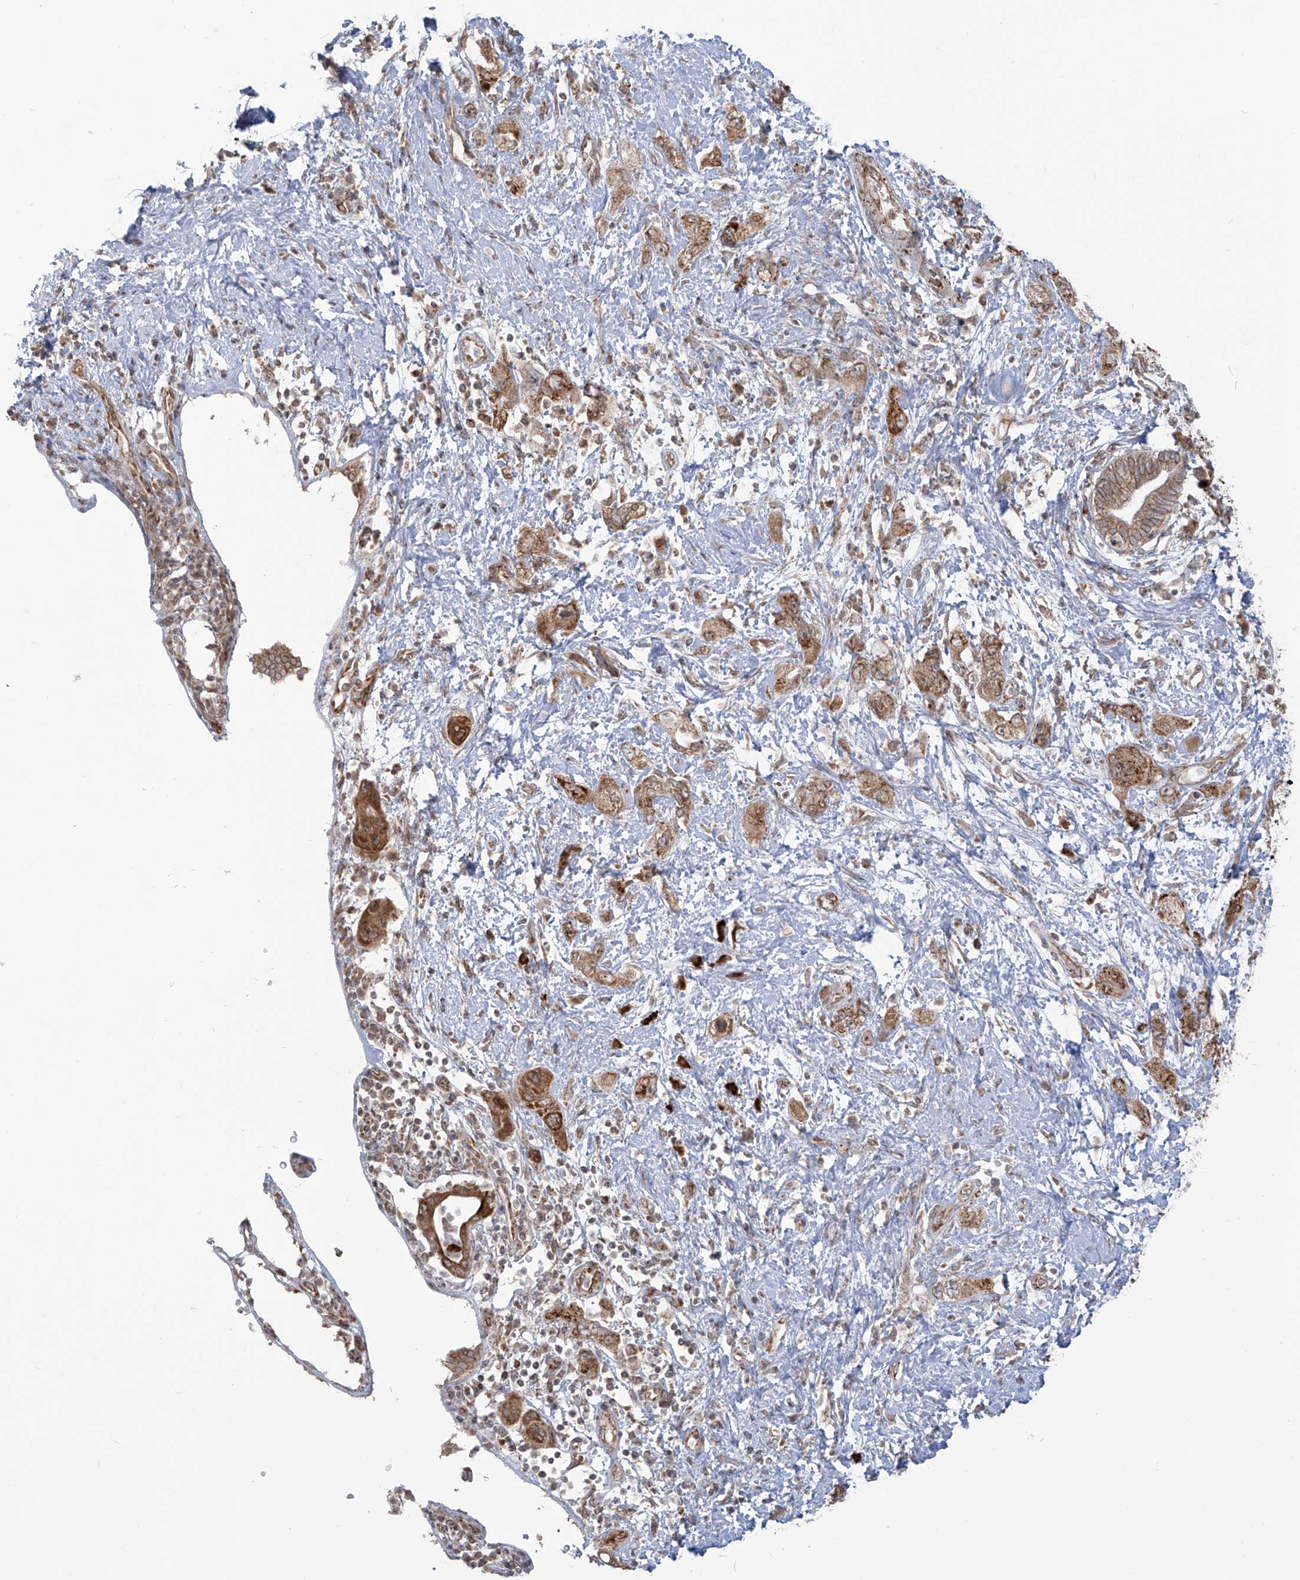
{"staining": {"intensity": "moderate", "quantity": ">75%", "location": "cytoplasmic/membranous"}, "tissue": "pancreatic cancer", "cell_type": "Tumor cells", "image_type": "cancer", "snomed": [{"axis": "morphology", "description": "Adenocarcinoma, NOS"}, {"axis": "topography", "description": "Pancreas"}], "caption": "A medium amount of moderate cytoplasmic/membranous staining is identified in approximately >75% of tumor cells in pancreatic cancer (adenocarcinoma) tissue.", "gene": "TRIM67", "patient": {"sex": "female", "age": 73}}